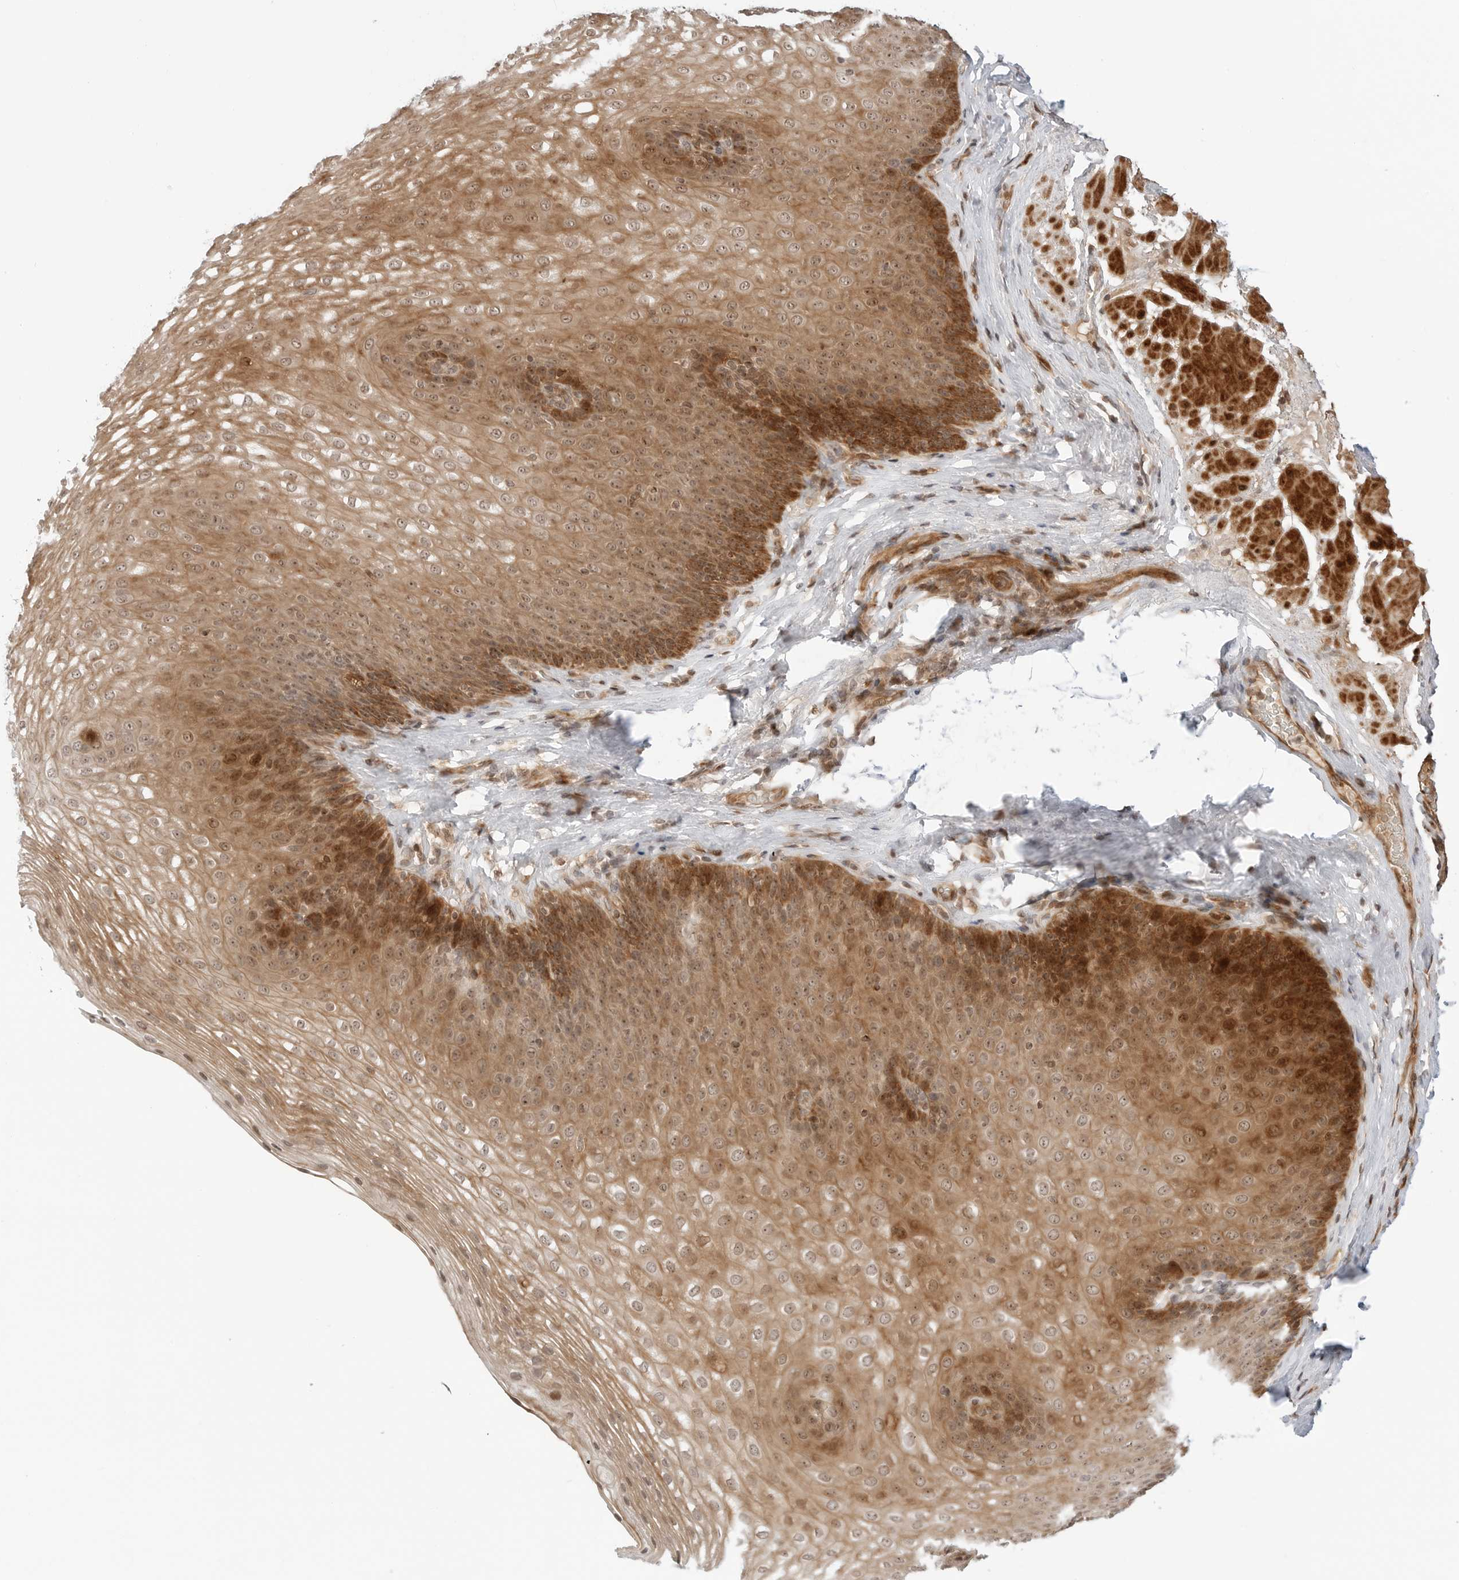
{"staining": {"intensity": "moderate", "quantity": ">75%", "location": "cytoplasmic/membranous,nuclear"}, "tissue": "esophagus", "cell_type": "Squamous epithelial cells", "image_type": "normal", "snomed": [{"axis": "morphology", "description": "Normal tissue, NOS"}, {"axis": "topography", "description": "Esophagus"}], "caption": "Immunohistochemical staining of benign human esophagus reveals >75% levels of moderate cytoplasmic/membranous,nuclear protein staining in approximately >75% of squamous epithelial cells.", "gene": "GEM", "patient": {"sex": "female", "age": 66}}